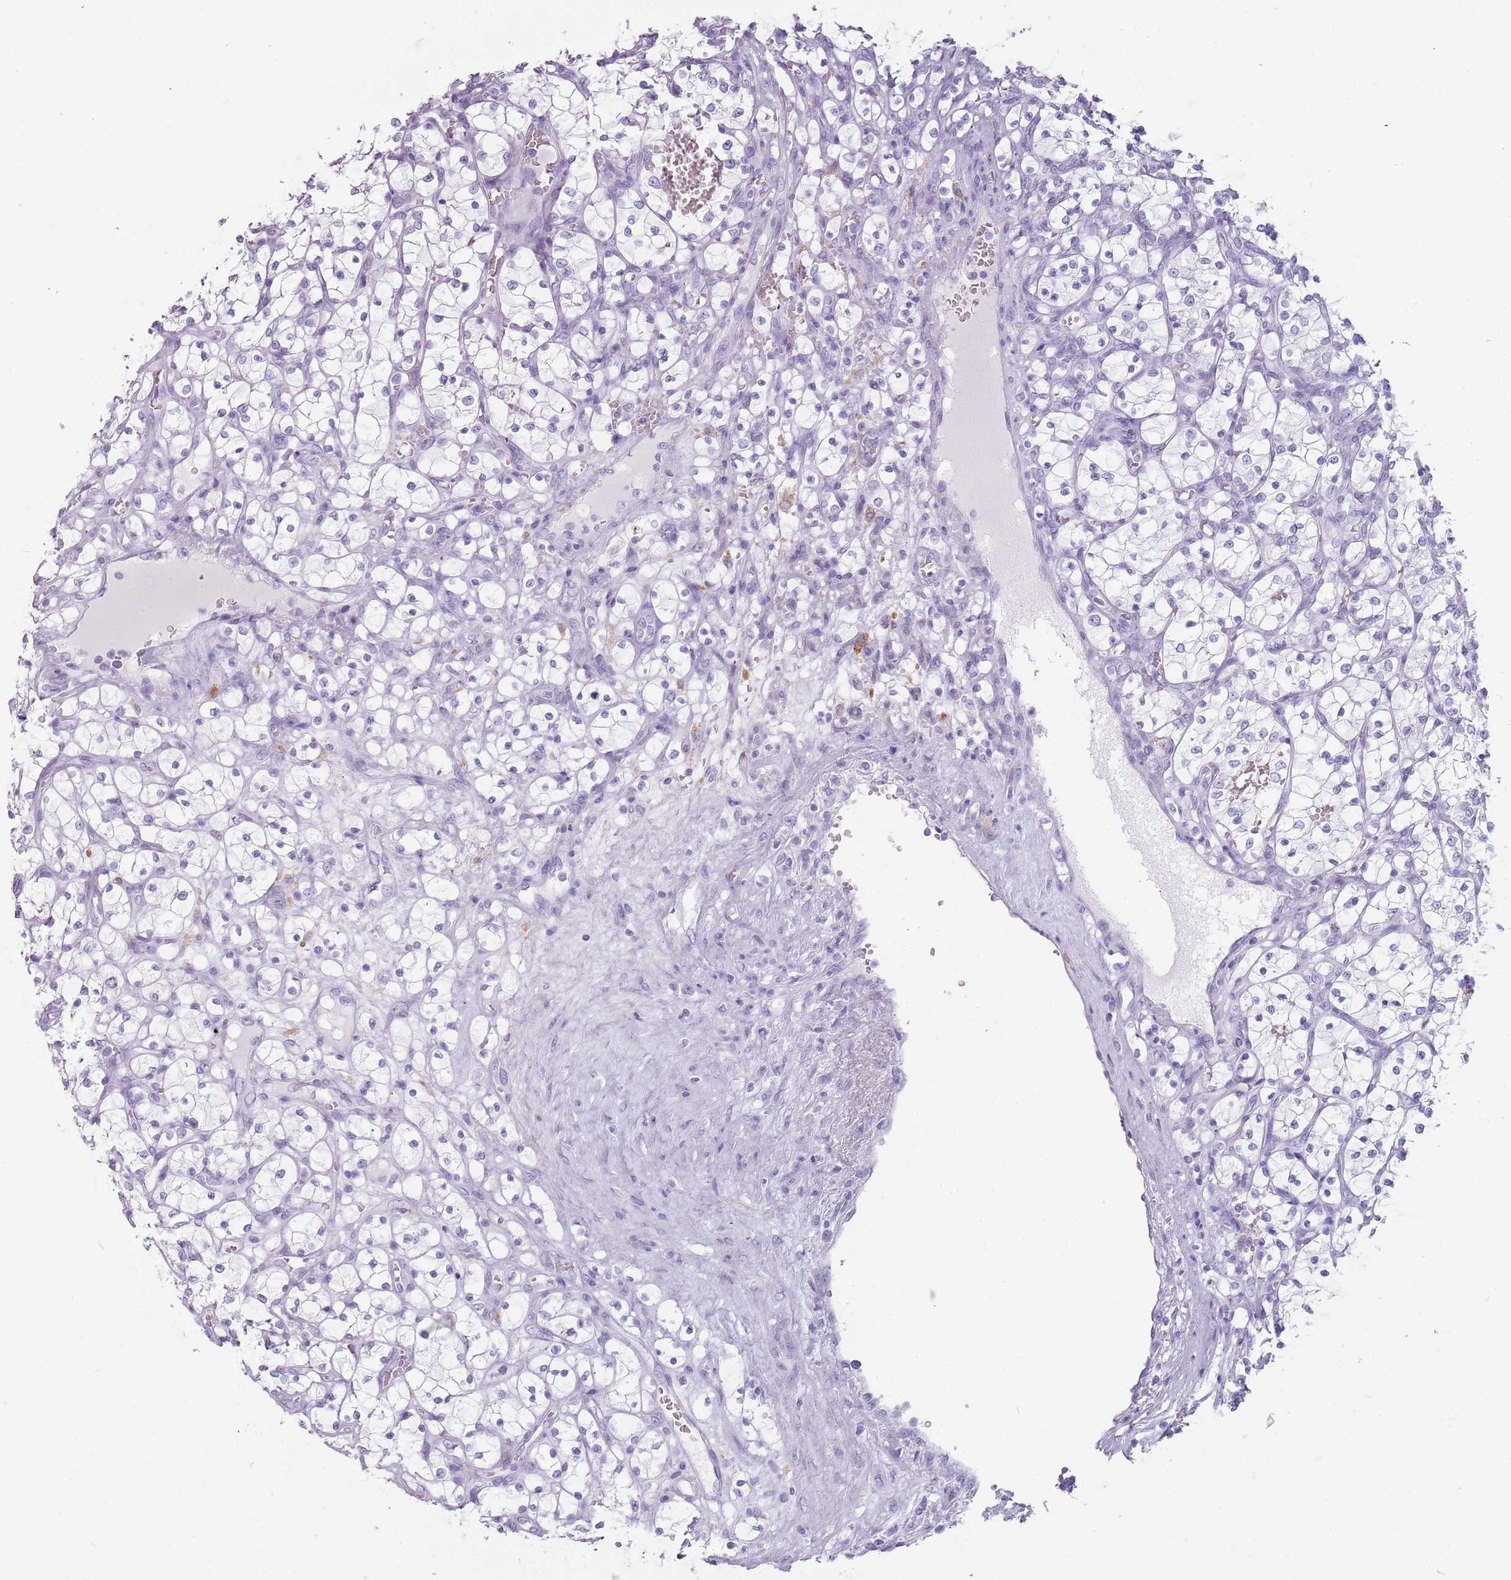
{"staining": {"intensity": "negative", "quantity": "none", "location": "none"}, "tissue": "renal cancer", "cell_type": "Tumor cells", "image_type": "cancer", "snomed": [{"axis": "morphology", "description": "Adenocarcinoma, NOS"}, {"axis": "topography", "description": "Kidney"}], "caption": "The image displays no staining of tumor cells in renal adenocarcinoma. The staining was performed using DAB (3,3'-diaminobenzidine) to visualize the protein expression in brown, while the nuclei were stained in blue with hematoxylin (Magnification: 20x).", "gene": "COLEC12", "patient": {"sex": "female", "age": 69}}